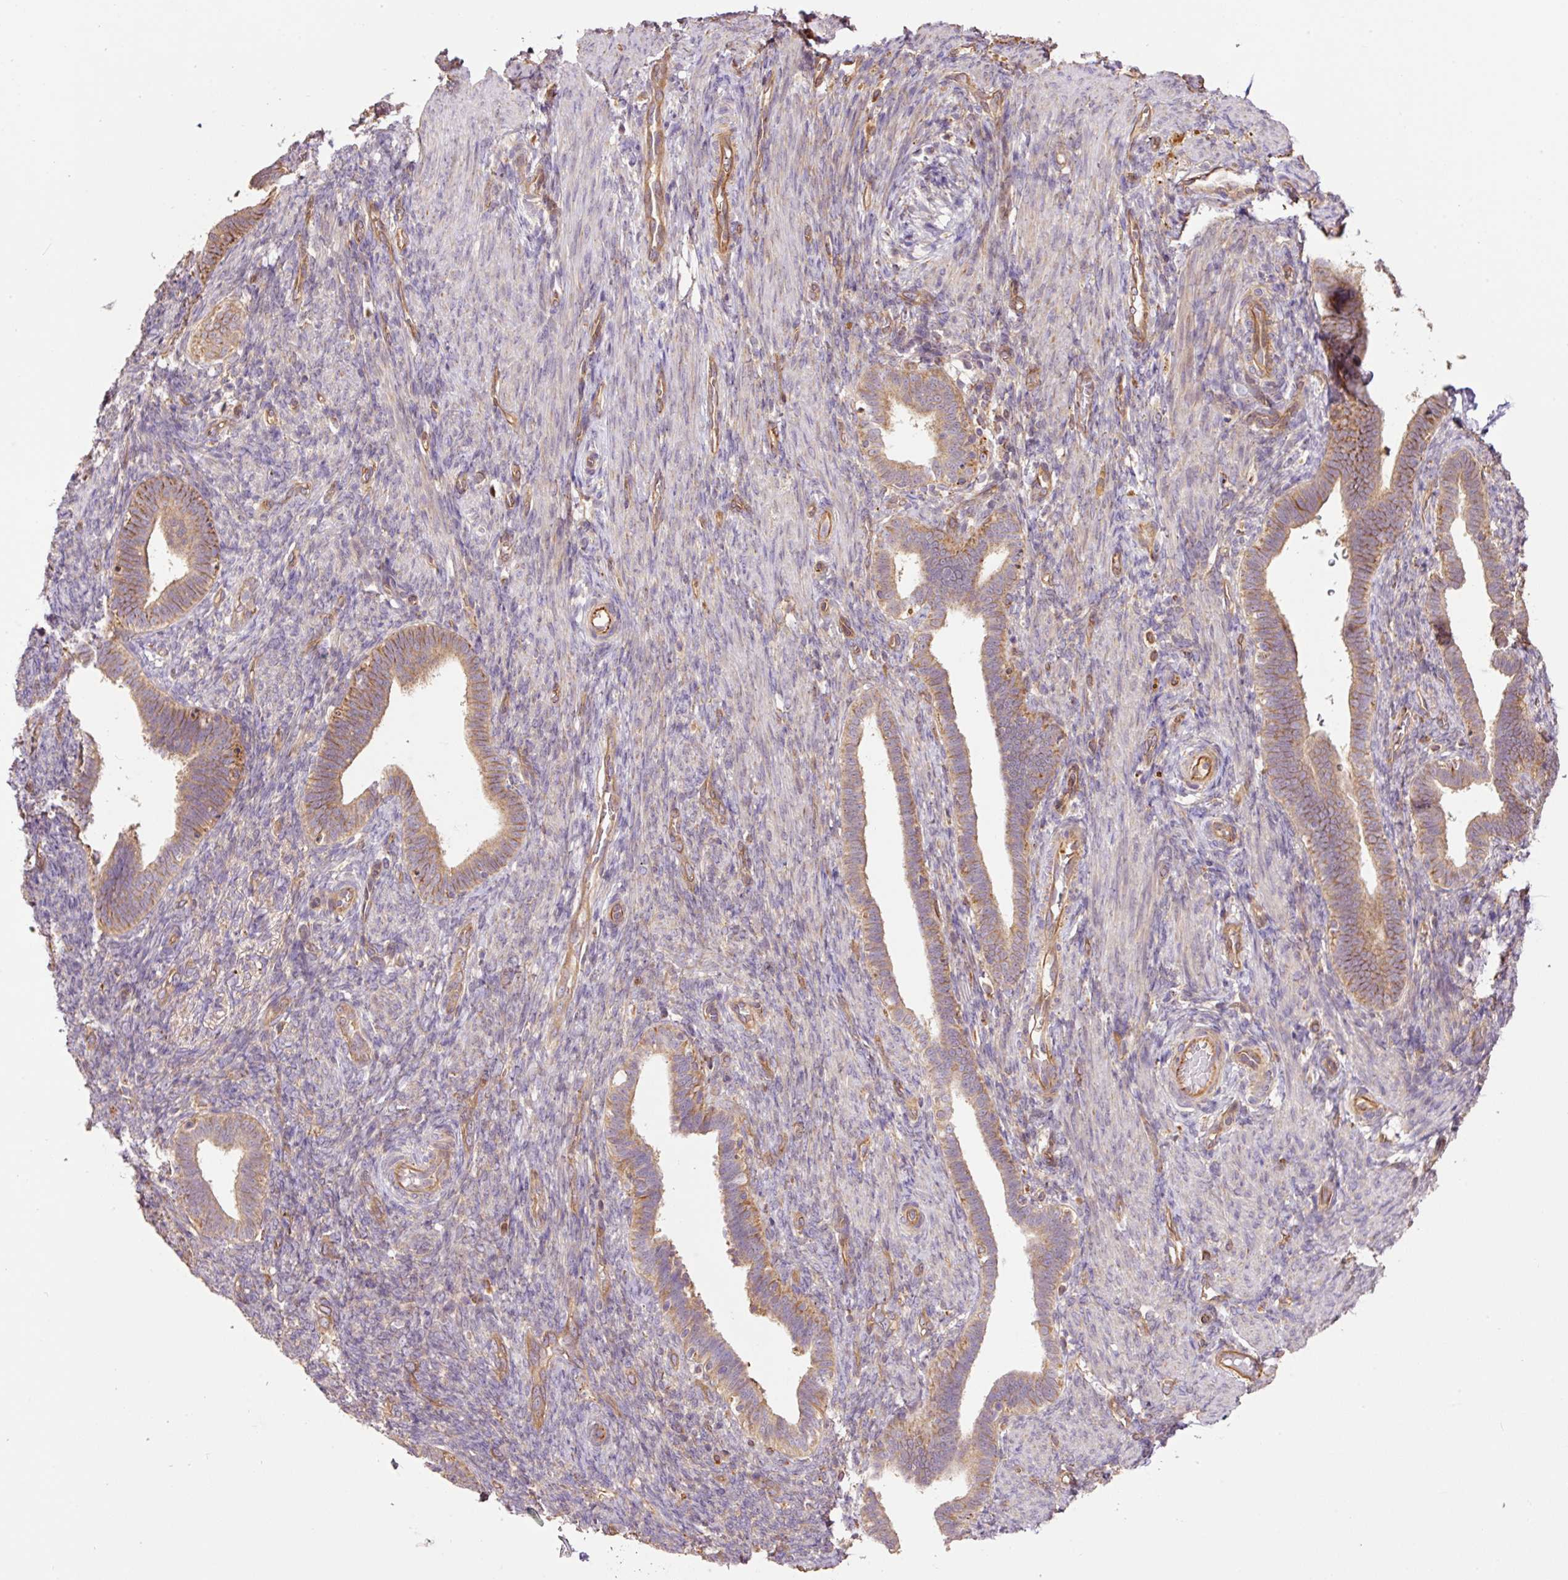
{"staining": {"intensity": "negative", "quantity": "none", "location": "none"}, "tissue": "endometrium", "cell_type": "Cells in endometrial stroma", "image_type": "normal", "snomed": [{"axis": "morphology", "description": "Normal tissue, NOS"}, {"axis": "topography", "description": "Endometrium"}], "caption": "The image displays no staining of cells in endometrial stroma in unremarkable endometrium. (Stains: DAB IHC with hematoxylin counter stain, Microscopy: brightfield microscopy at high magnification).", "gene": "PCK2", "patient": {"sex": "female", "age": 34}}